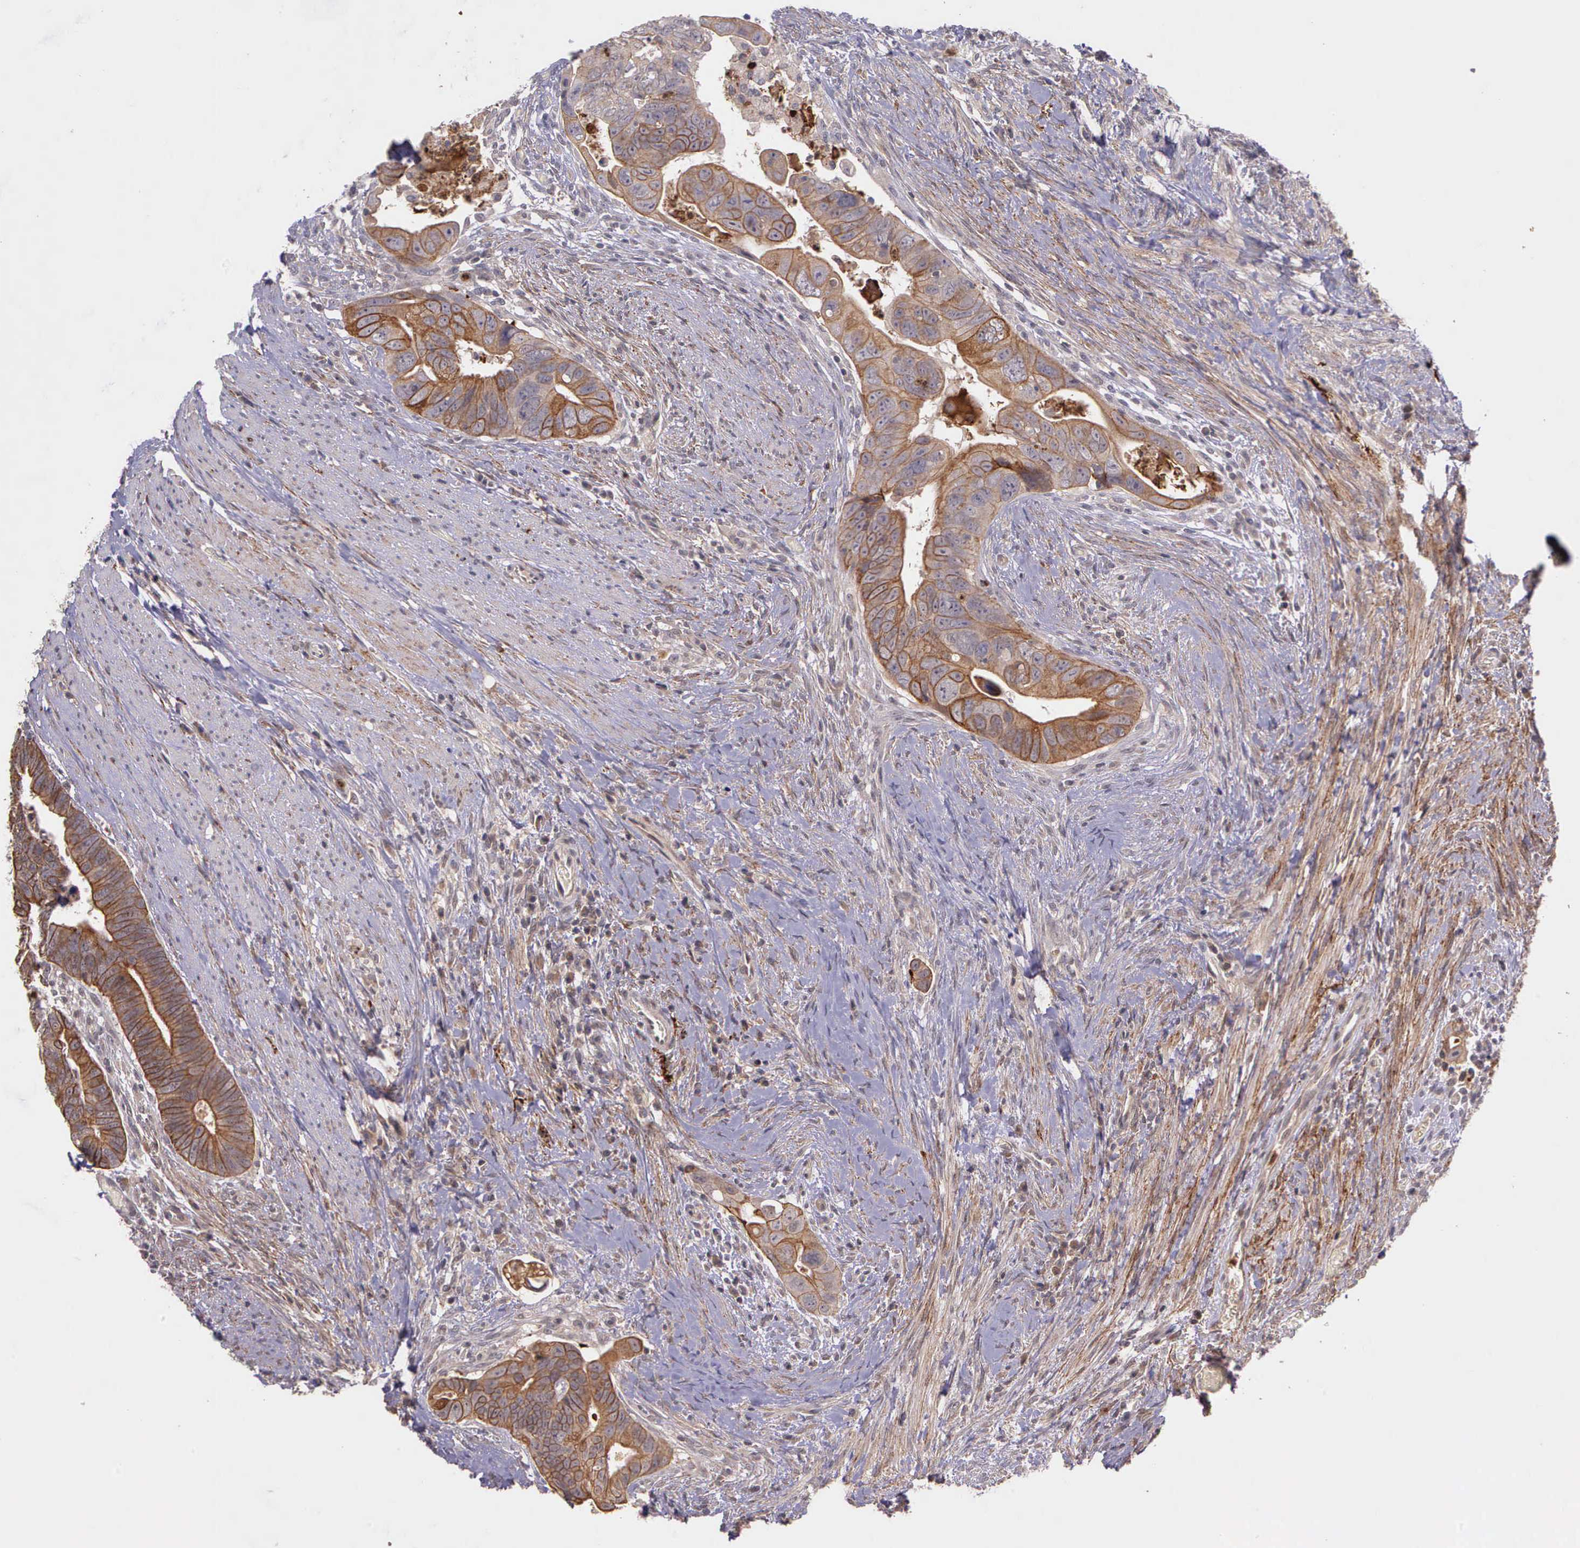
{"staining": {"intensity": "moderate", "quantity": "25%-75%", "location": "cytoplasmic/membranous"}, "tissue": "colorectal cancer", "cell_type": "Tumor cells", "image_type": "cancer", "snomed": [{"axis": "morphology", "description": "Adenocarcinoma, NOS"}, {"axis": "topography", "description": "Rectum"}], "caption": "Colorectal cancer (adenocarcinoma) tissue exhibits moderate cytoplasmic/membranous expression in about 25%-75% of tumor cells", "gene": "PRICKLE3", "patient": {"sex": "male", "age": 53}}